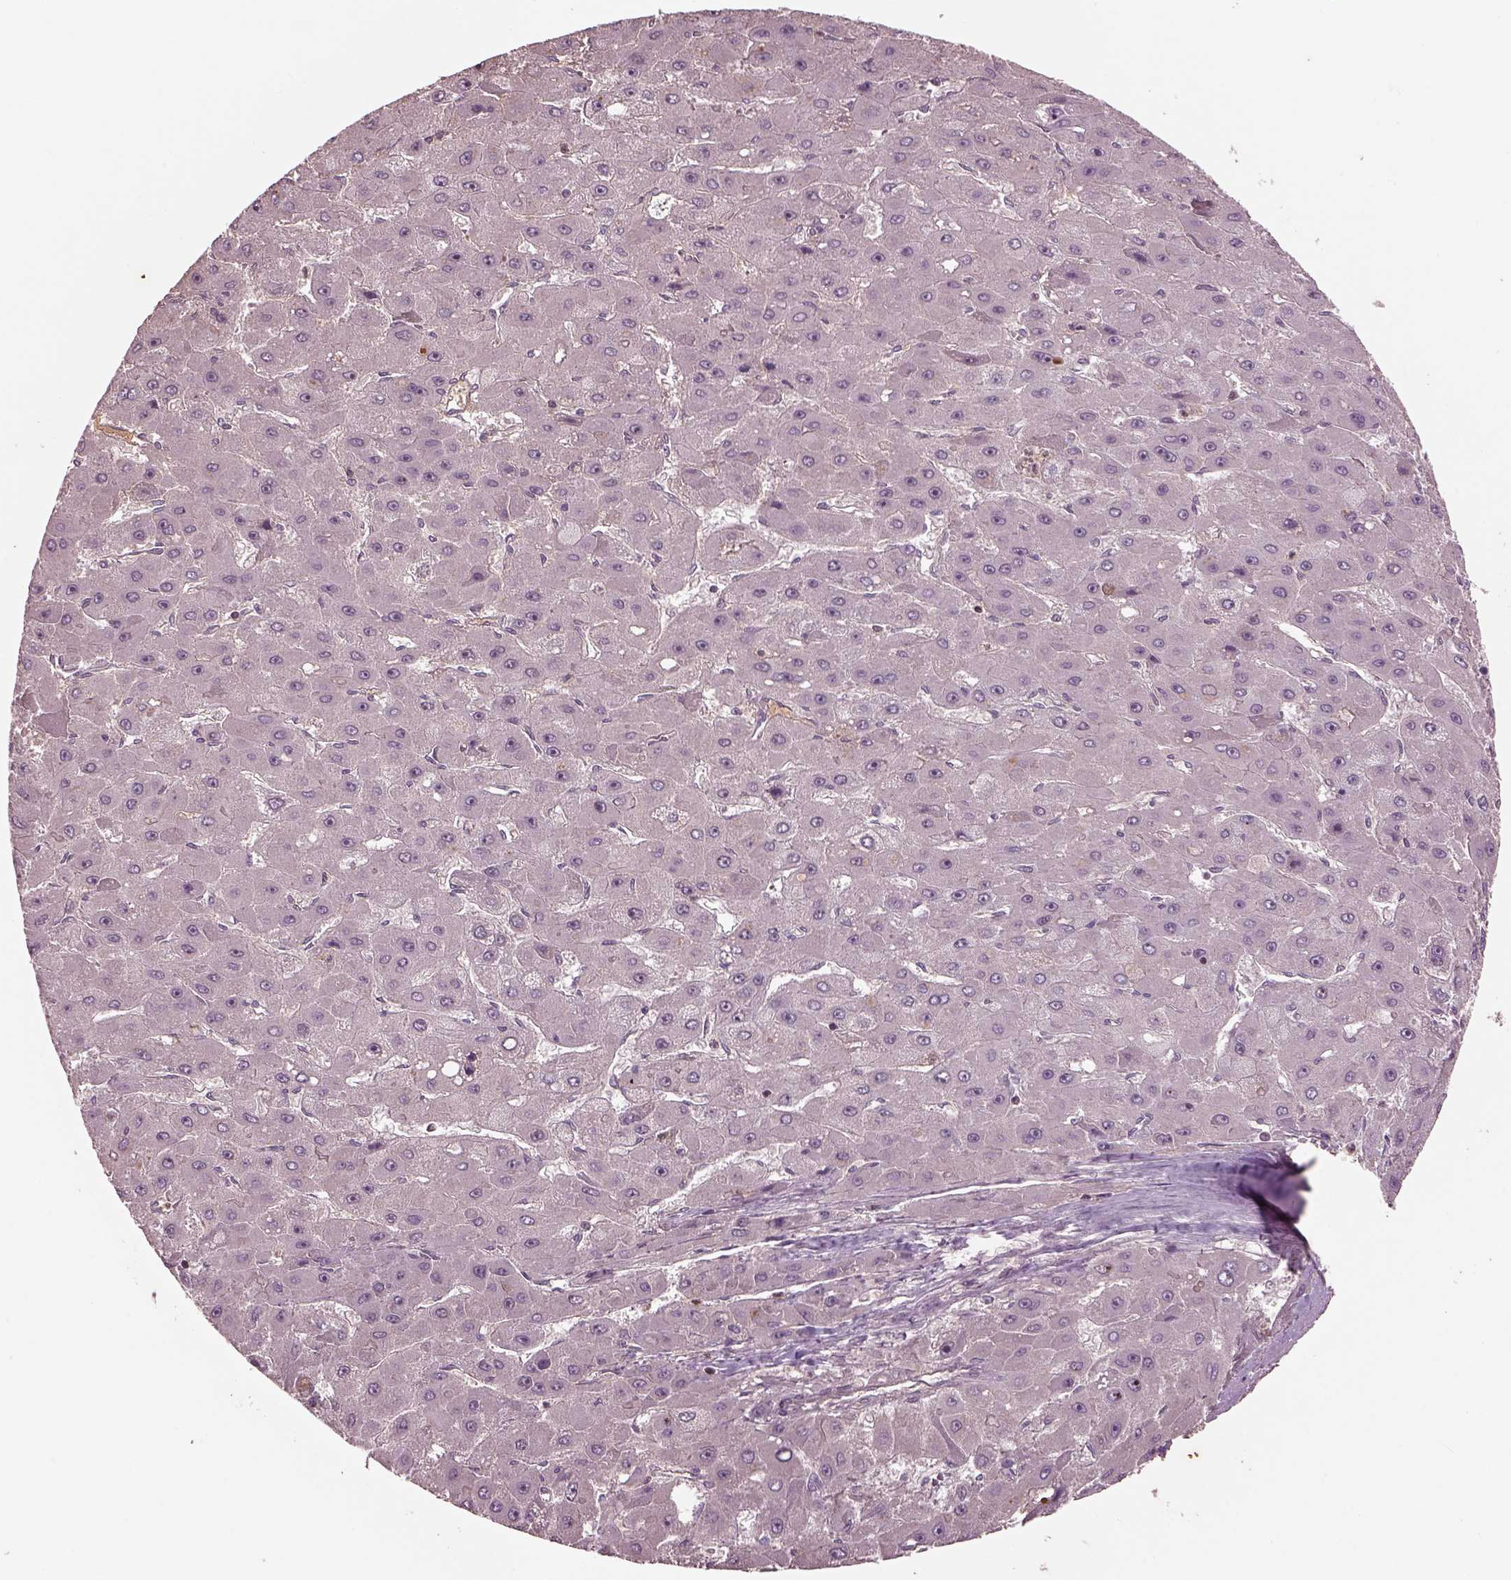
{"staining": {"intensity": "negative", "quantity": "none", "location": "none"}, "tissue": "liver cancer", "cell_type": "Tumor cells", "image_type": "cancer", "snomed": [{"axis": "morphology", "description": "Carcinoma, Hepatocellular, NOS"}, {"axis": "topography", "description": "Liver"}], "caption": "Tumor cells show no significant protein expression in liver hepatocellular carcinoma.", "gene": "PTX4", "patient": {"sex": "female", "age": 25}}